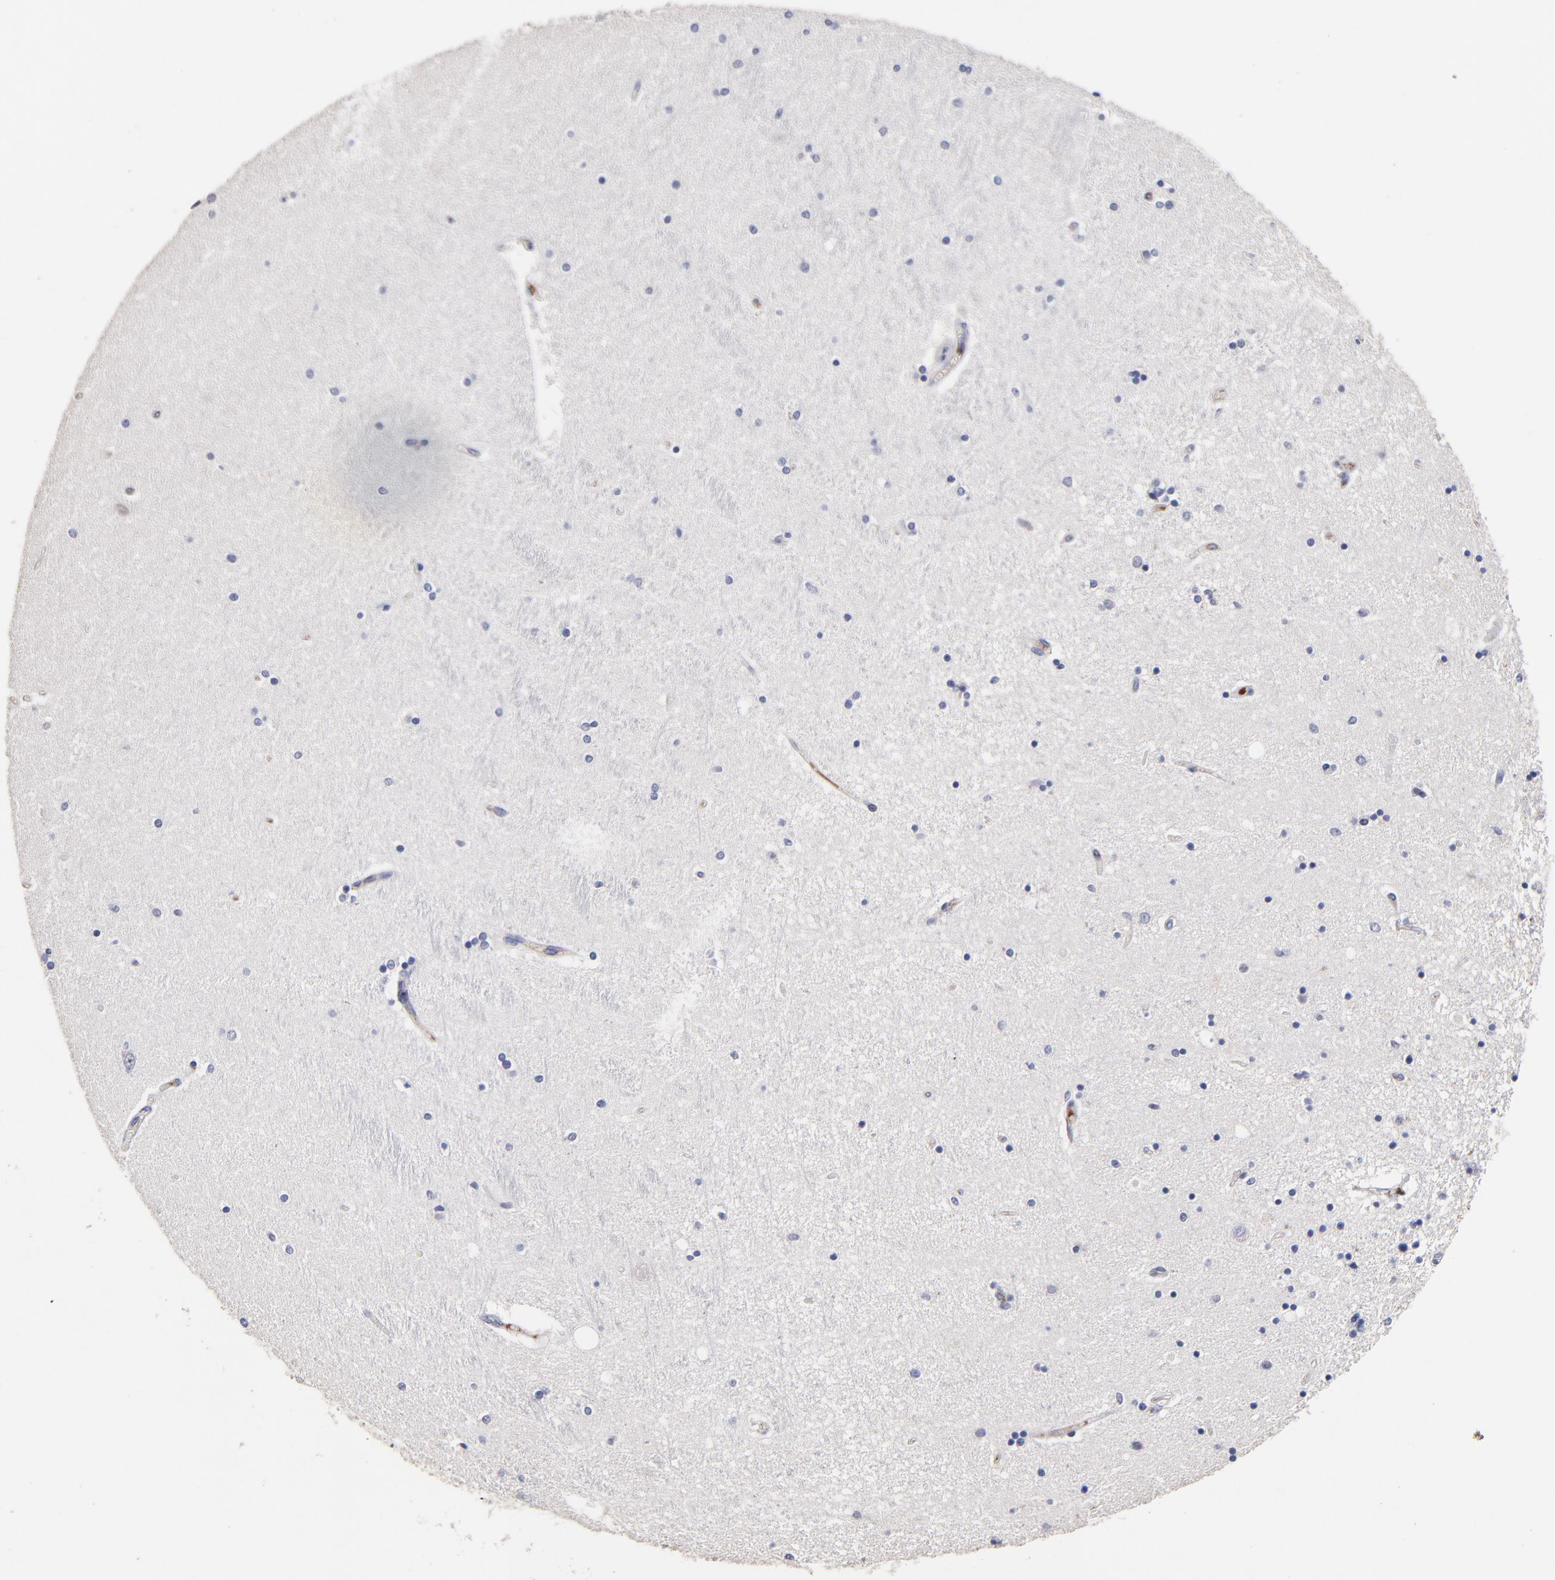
{"staining": {"intensity": "negative", "quantity": "none", "location": "none"}, "tissue": "hippocampus", "cell_type": "Glial cells", "image_type": "normal", "snomed": [{"axis": "morphology", "description": "Normal tissue, NOS"}, {"axis": "topography", "description": "Hippocampus"}], "caption": "Immunohistochemistry (IHC) image of benign human hippocampus stained for a protein (brown), which demonstrates no positivity in glial cells.", "gene": "TRAT1", "patient": {"sex": "female", "age": 54}}